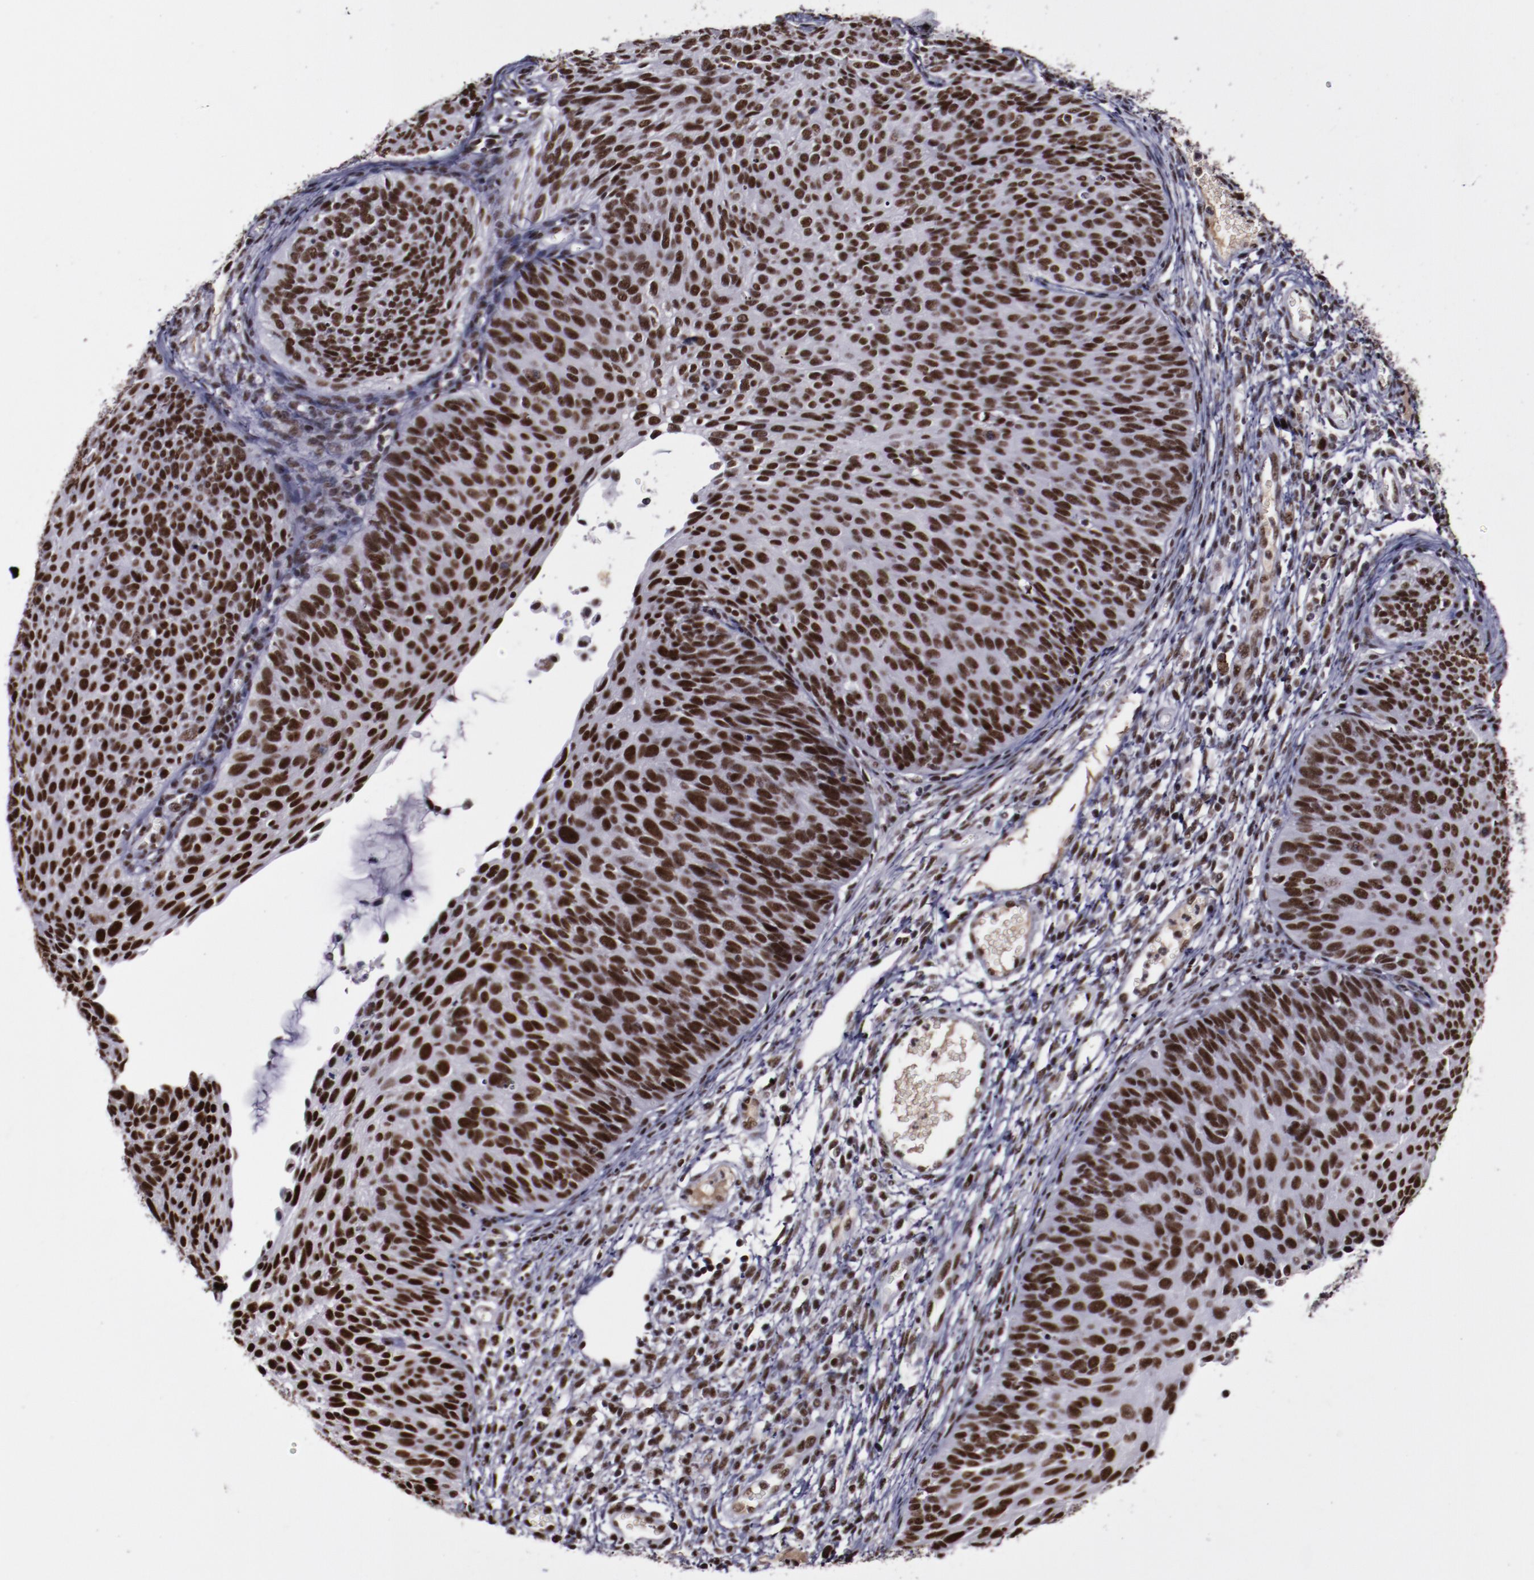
{"staining": {"intensity": "strong", "quantity": ">75%", "location": "nuclear"}, "tissue": "cervical cancer", "cell_type": "Tumor cells", "image_type": "cancer", "snomed": [{"axis": "morphology", "description": "Squamous cell carcinoma, NOS"}, {"axis": "topography", "description": "Cervix"}], "caption": "Protein staining of cervical cancer (squamous cell carcinoma) tissue exhibits strong nuclear expression in about >75% of tumor cells. (brown staining indicates protein expression, while blue staining denotes nuclei).", "gene": "ERH", "patient": {"sex": "female", "age": 36}}